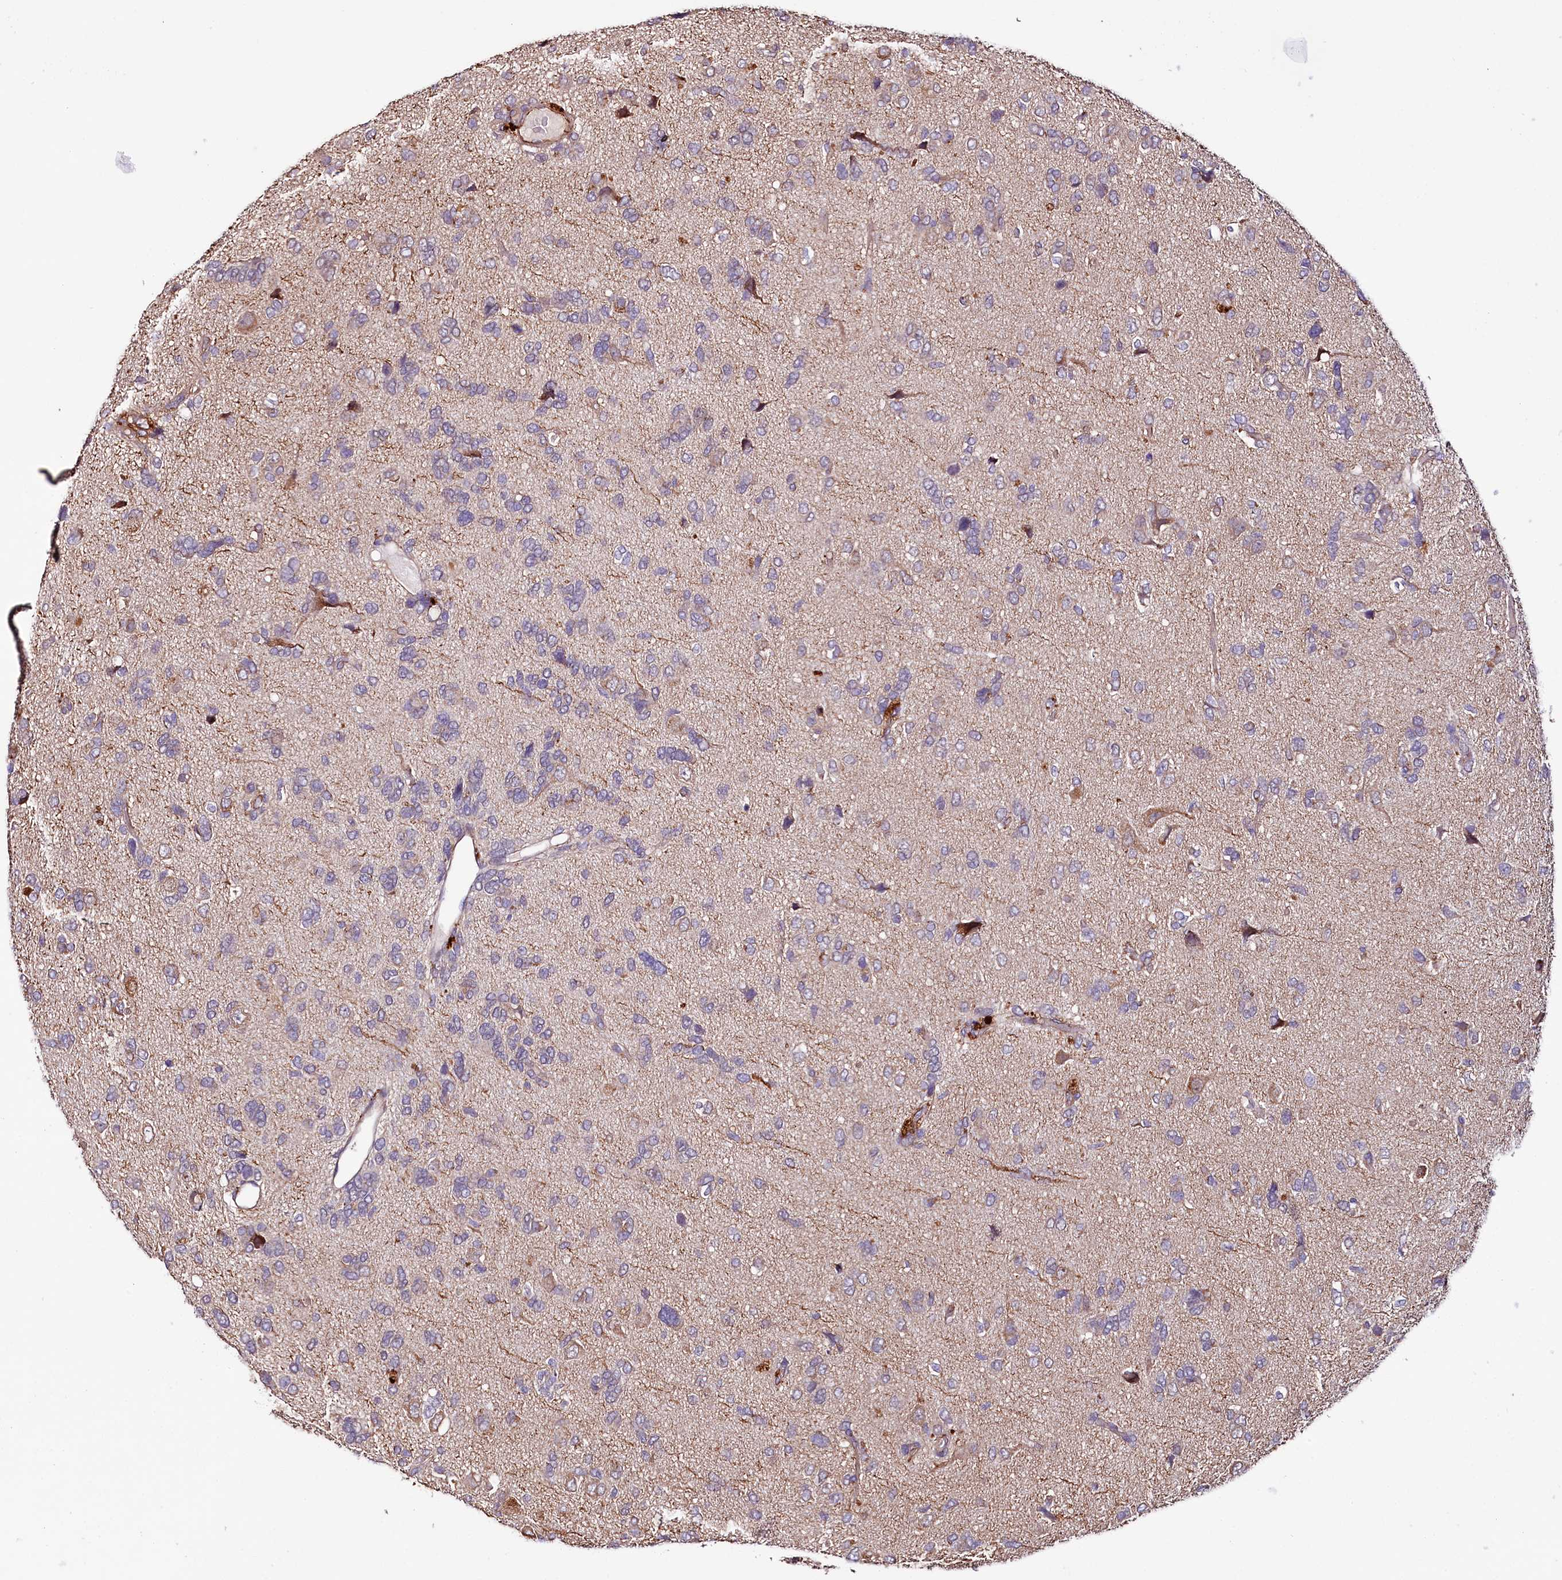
{"staining": {"intensity": "negative", "quantity": "none", "location": "none"}, "tissue": "glioma", "cell_type": "Tumor cells", "image_type": "cancer", "snomed": [{"axis": "morphology", "description": "Glioma, malignant, High grade"}, {"axis": "topography", "description": "Brain"}], "caption": "This is a photomicrograph of immunohistochemistry (IHC) staining of glioma, which shows no staining in tumor cells. Nuclei are stained in blue.", "gene": "TTC12", "patient": {"sex": "female", "age": 59}}